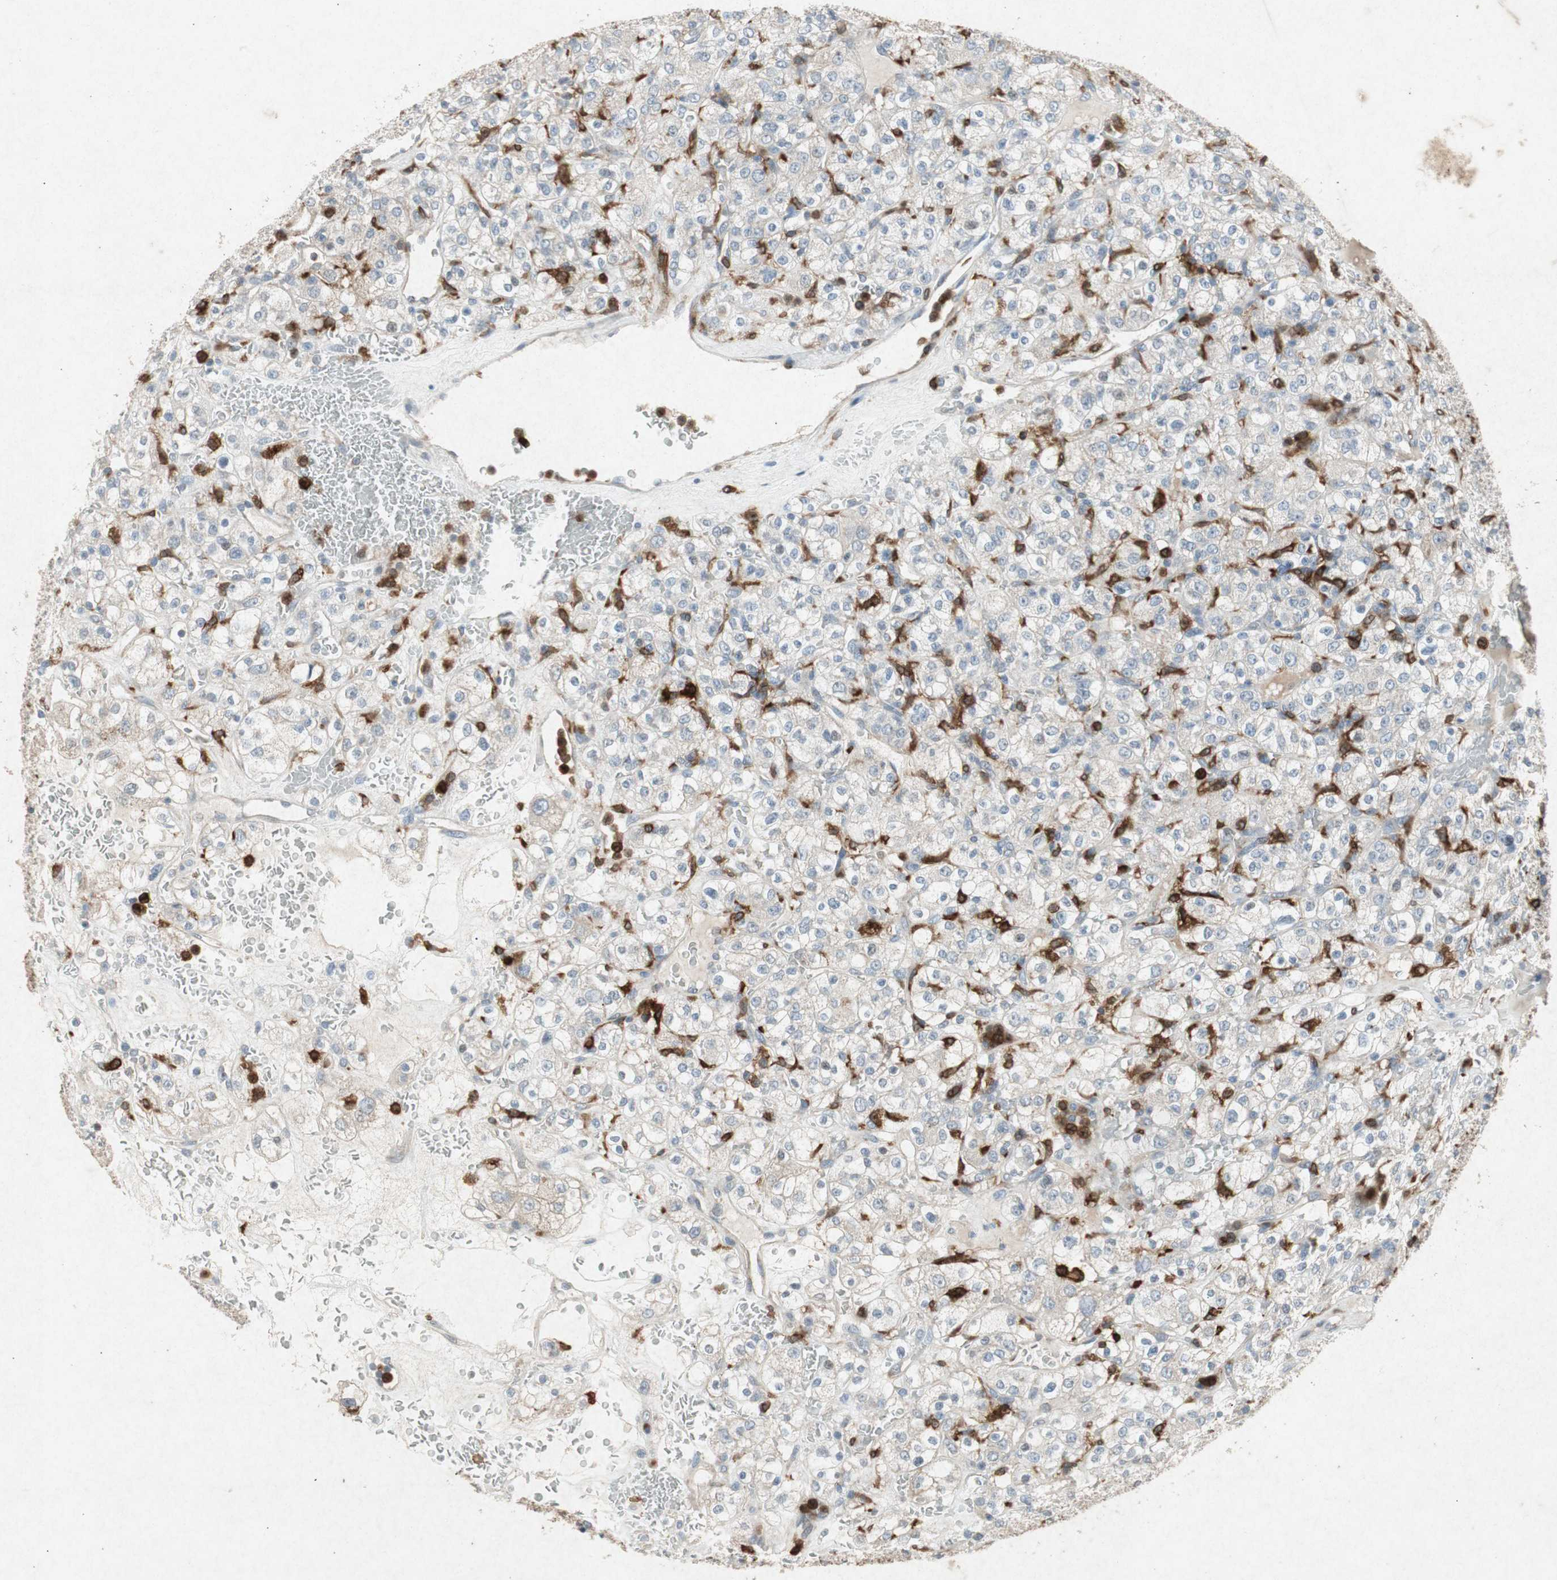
{"staining": {"intensity": "weak", "quantity": "<25%", "location": "cytoplasmic/membranous"}, "tissue": "renal cancer", "cell_type": "Tumor cells", "image_type": "cancer", "snomed": [{"axis": "morphology", "description": "Normal tissue, NOS"}, {"axis": "morphology", "description": "Adenocarcinoma, NOS"}, {"axis": "topography", "description": "Kidney"}], "caption": "This is an immunohistochemistry (IHC) histopathology image of human adenocarcinoma (renal). There is no staining in tumor cells.", "gene": "TYROBP", "patient": {"sex": "female", "age": 72}}